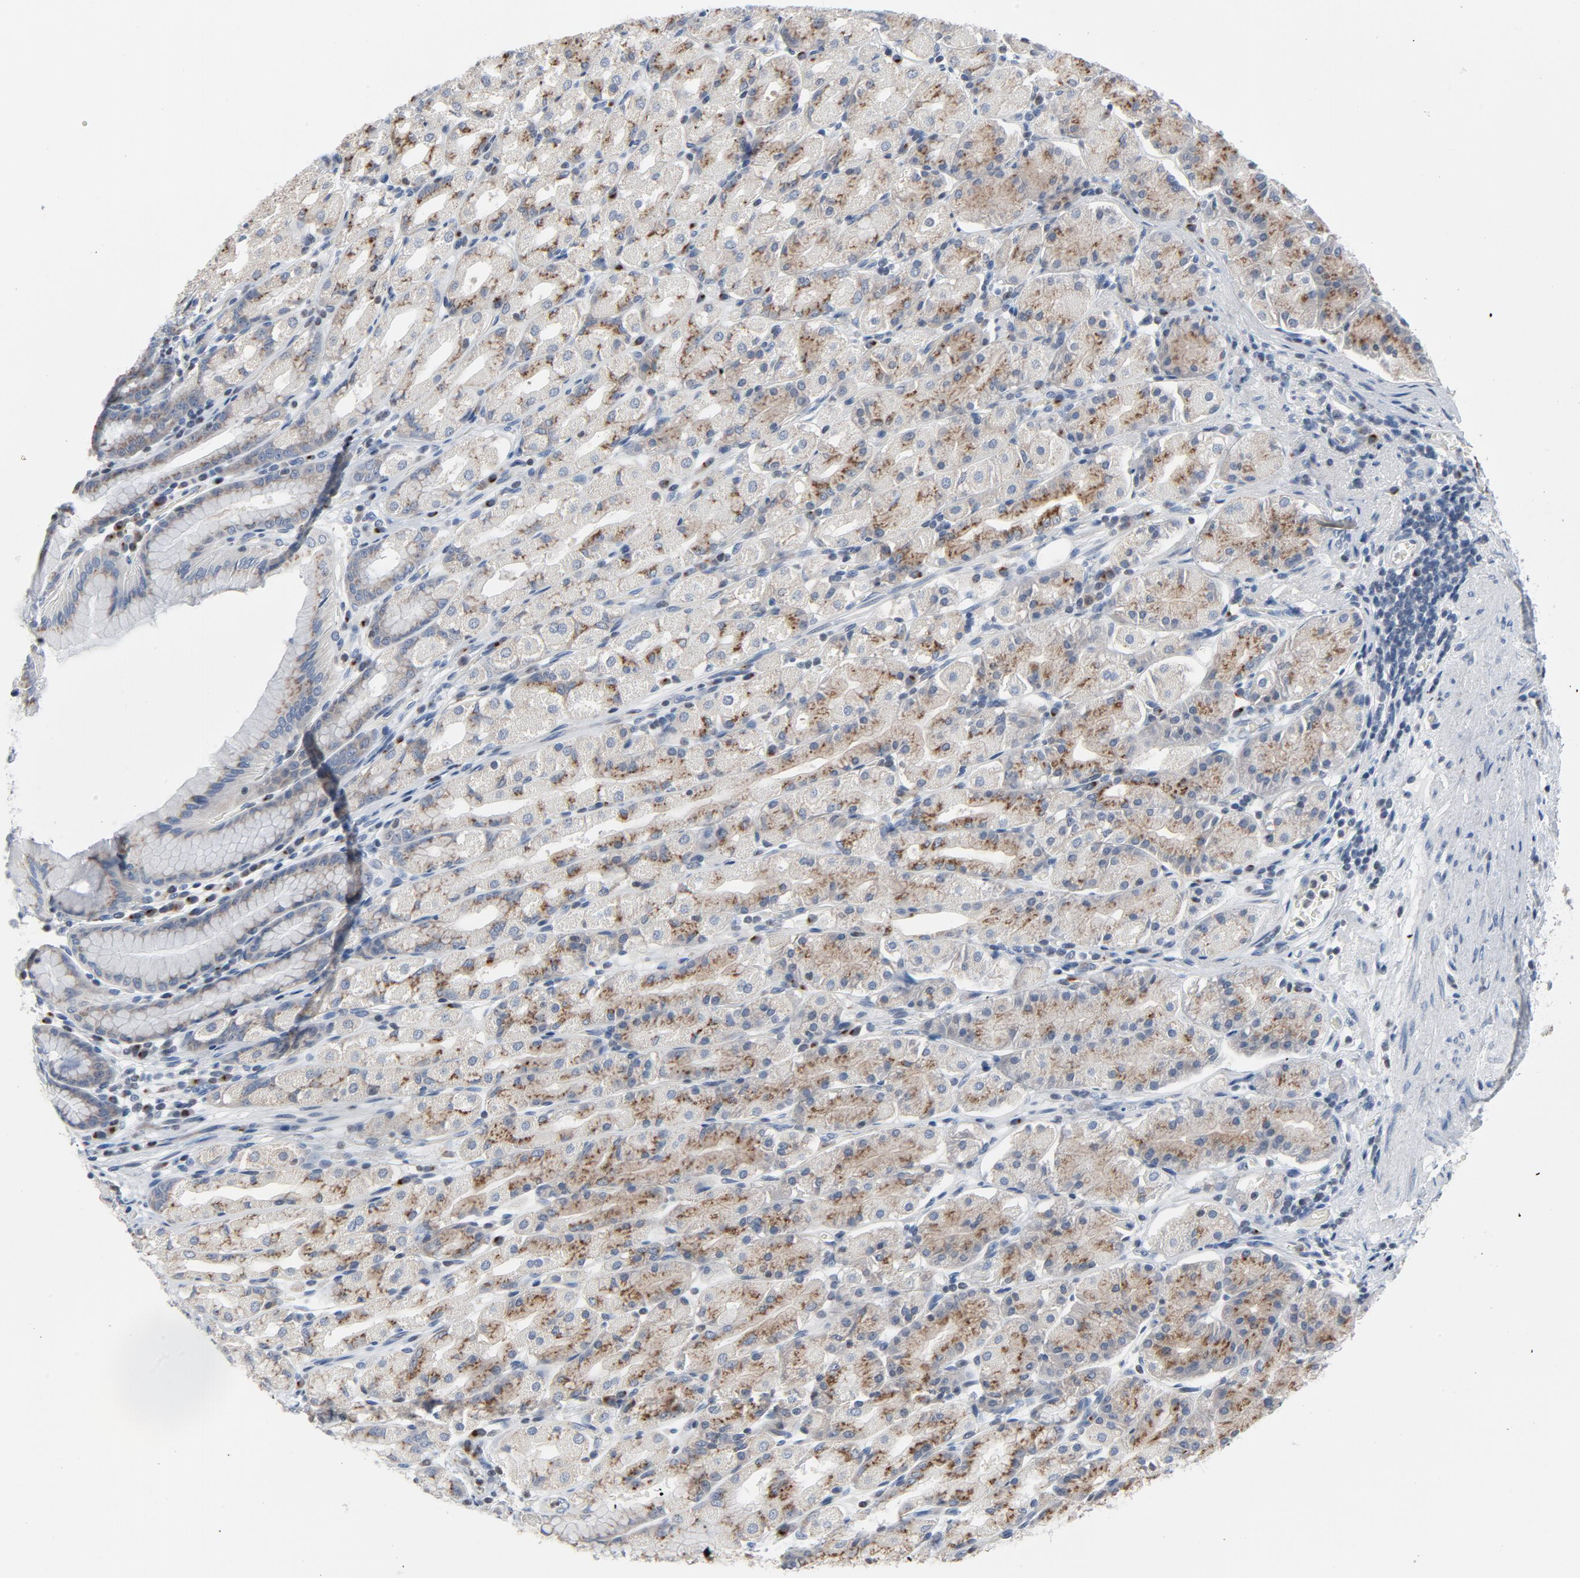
{"staining": {"intensity": "moderate", "quantity": ">75%", "location": "cytoplasmic/membranous"}, "tissue": "stomach", "cell_type": "Glandular cells", "image_type": "normal", "snomed": [{"axis": "morphology", "description": "Normal tissue, NOS"}, {"axis": "topography", "description": "Stomach, upper"}], "caption": "The histopathology image displays staining of unremarkable stomach, revealing moderate cytoplasmic/membranous protein positivity (brown color) within glandular cells. (Brightfield microscopy of DAB IHC at high magnification).", "gene": "YIPF6", "patient": {"sex": "male", "age": 68}}